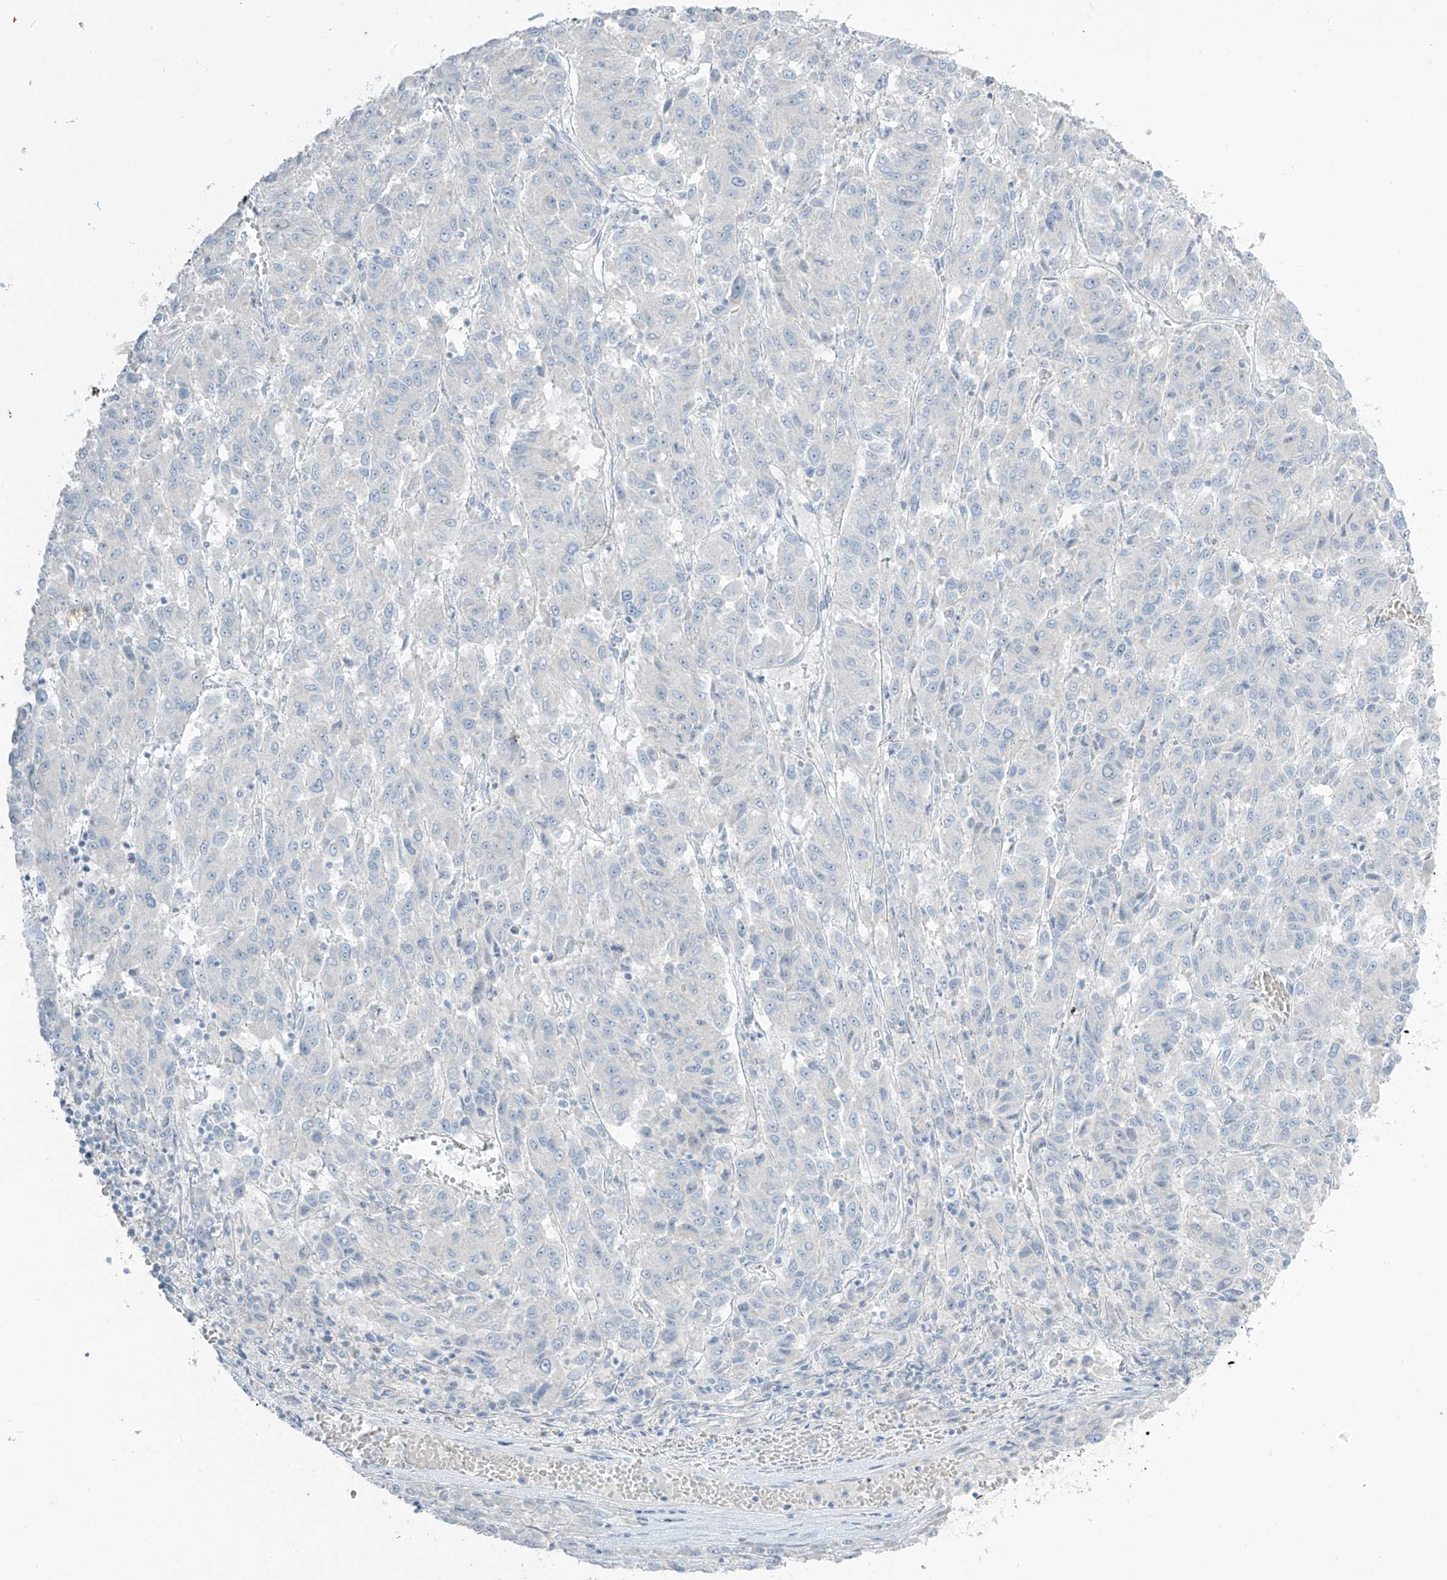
{"staining": {"intensity": "negative", "quantity": "none", "location": "none"}, "tissue": "melanoma", "cell_type": "Tumor cells", "image_type": "cancer", "snomed": [{"axis": "morphology", "description": "Malignant melanoma, Metastatic site"}, {"axis": "topography", "description": "Lung"}], "caption": "Malignant melanoma (metastatic site) stained for a protein using immunohistochemistry (IHC) displays no staining tumor cells.", "gene": "PRDM6", "patient": {"sex": "male", "age": 64}}